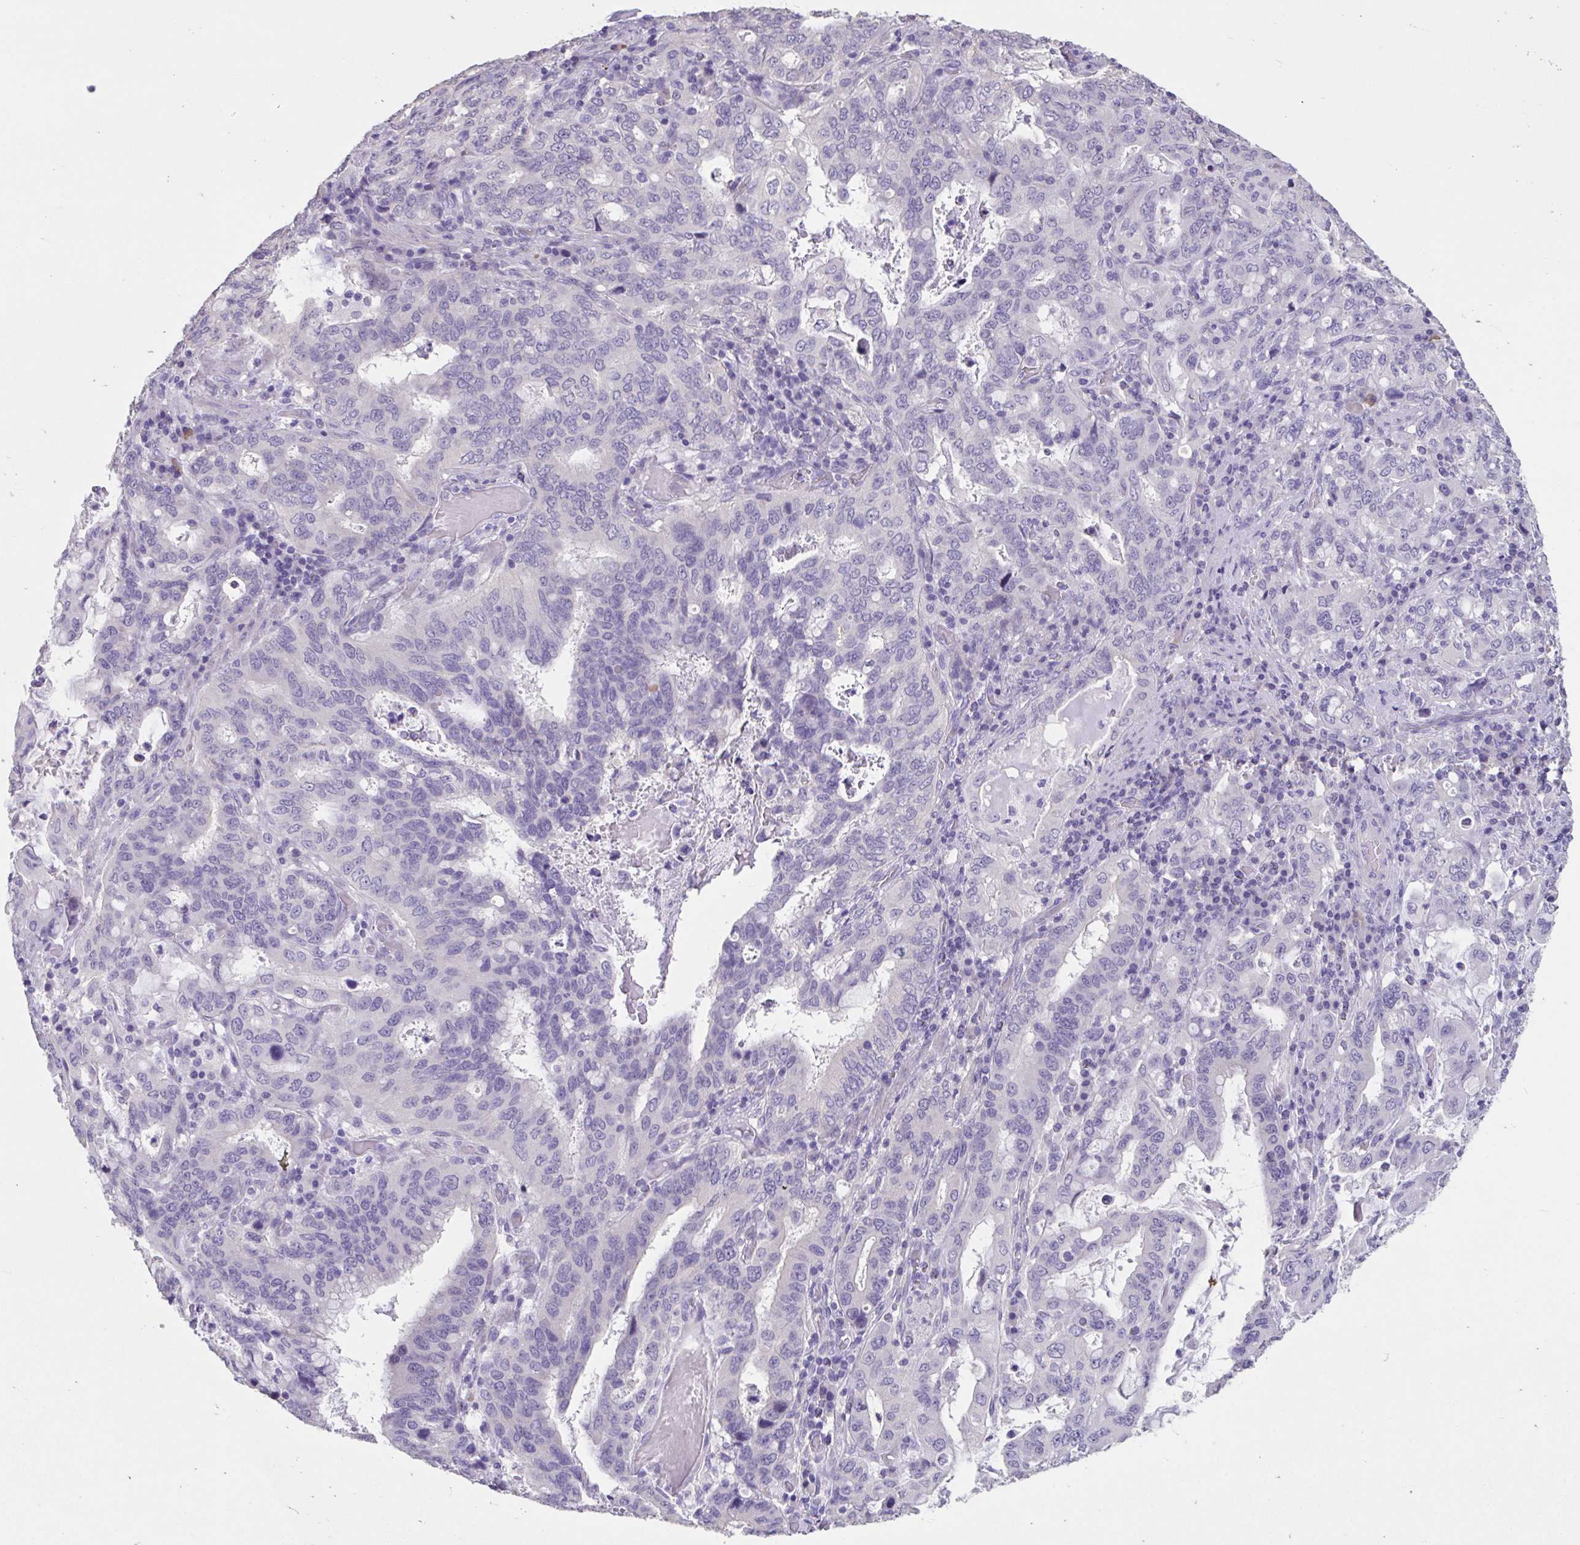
{"staining": {"intensity": "negative", "quantity": "none", "location": "none"}, "tissue": "stomach cancer", "cell_type": "Tumor cells", "image_type": "cancer", "snomed": [{"axis": "morphology", "description": "Adenocarcinoma, NOS"}, {"axis": "topography", "description": "Stomach, upper"}, {"axis": "topography", "description": "Stomach"}], "caption": "Tumor cells are negative for protein expression in human stomach cancer (adenocarcinoma). (DAB (3,3'-diaminobenzidine) immunohistochemistry (IHC) visualized using brightfield microscopy, high magnification).", "gene": "GPR162", "patient": {"sex": "male", "age": 62}}